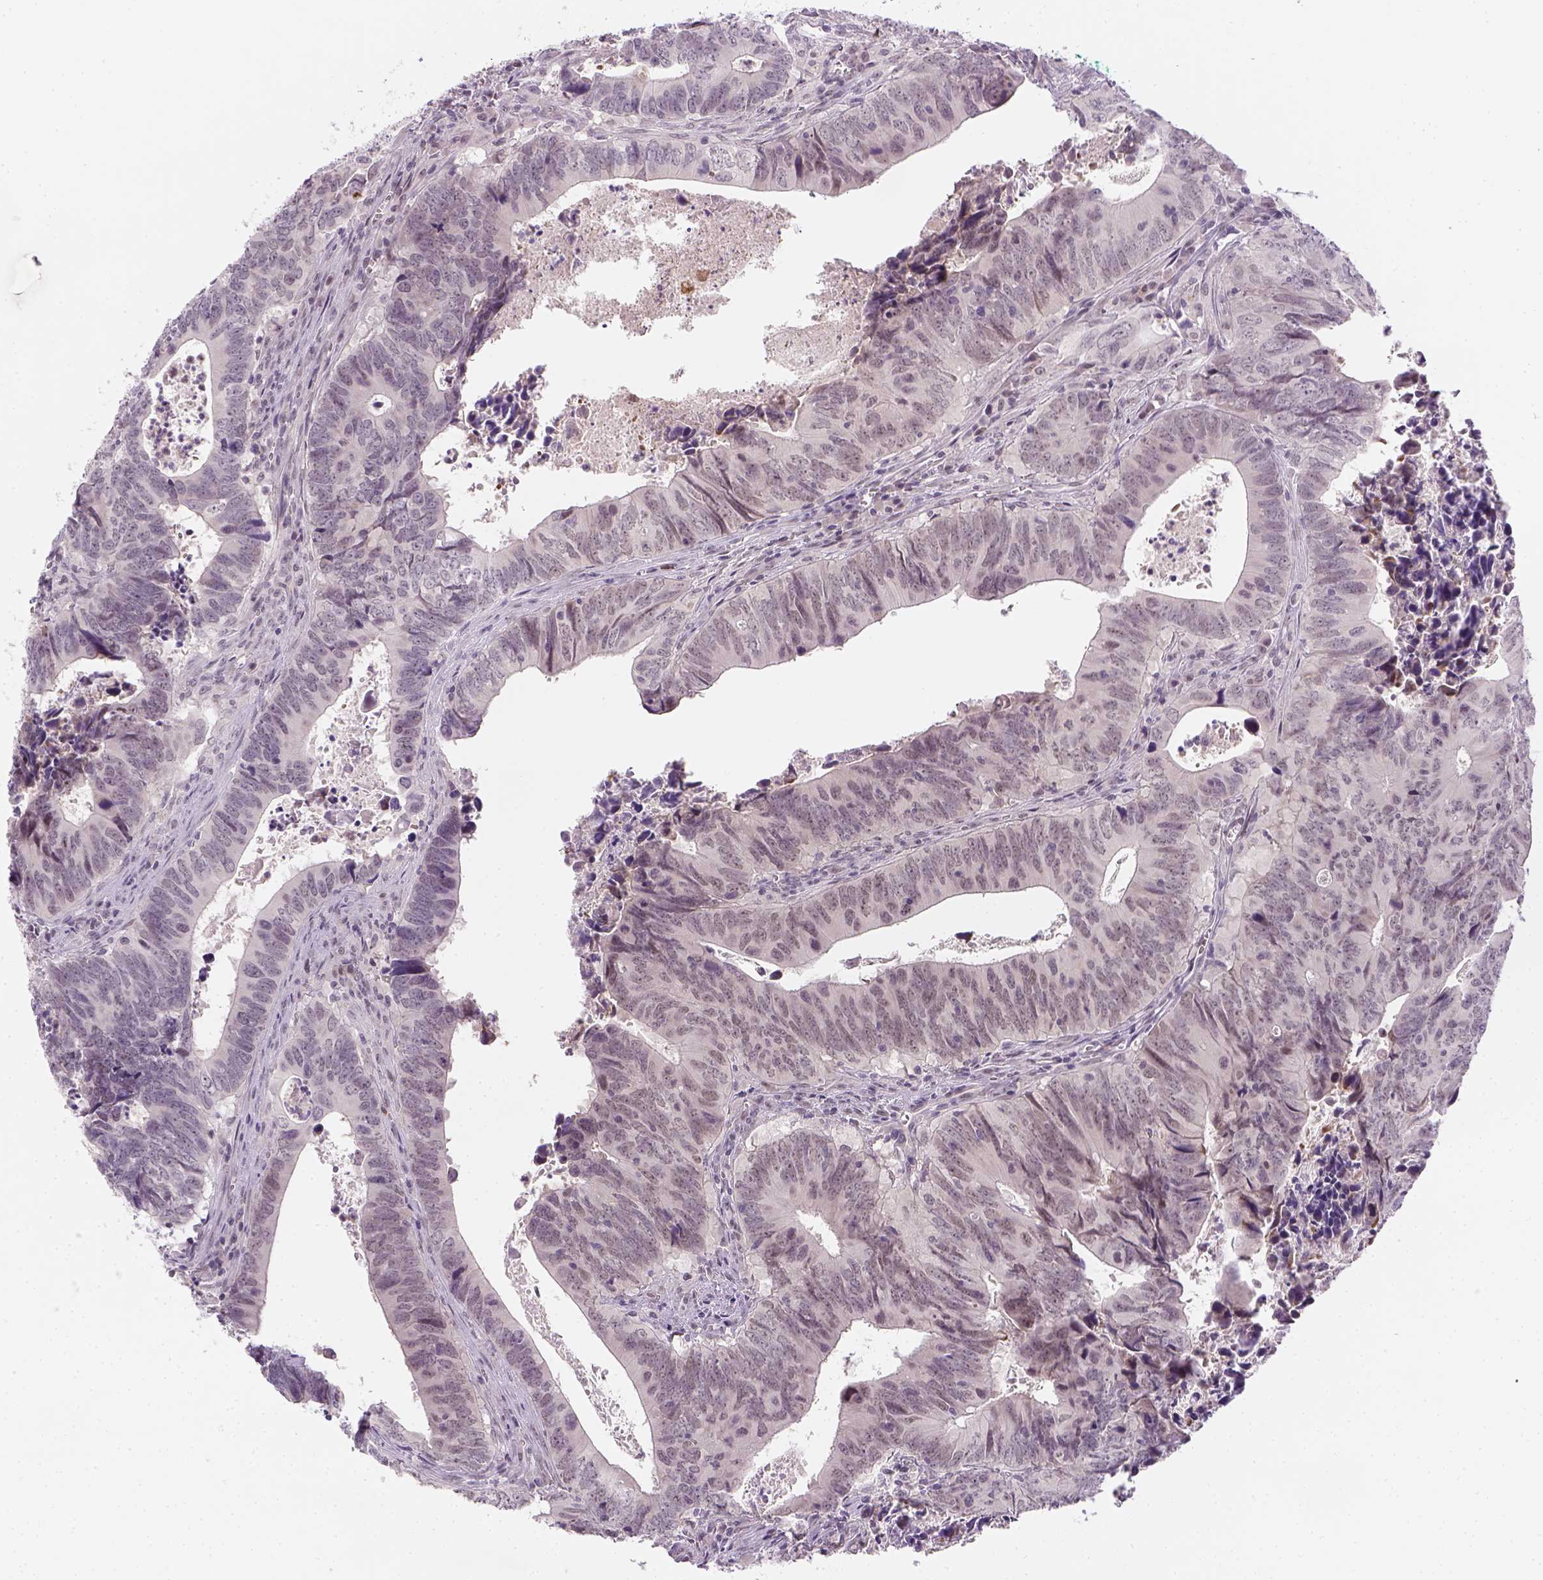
{"staining": {"intensity": "negative", "quantity": "none", "location": "none"}, "tissue": "colorectal cancer", "cell_type": "Tumor cells", "image_type": "cancer", "snomed": [{"axis": "morphology", "description": "Adenocarcinoma, NOS"}, {"axis": "topography", "description": "Colon"}], "caption": "Immunohistochemical staining of colorectal cancer (adenocarcinoma) reveals no significant staining in tumor cells.", "gene": "MAGEB3", "patient": {"sex": "female", "age": 82}}